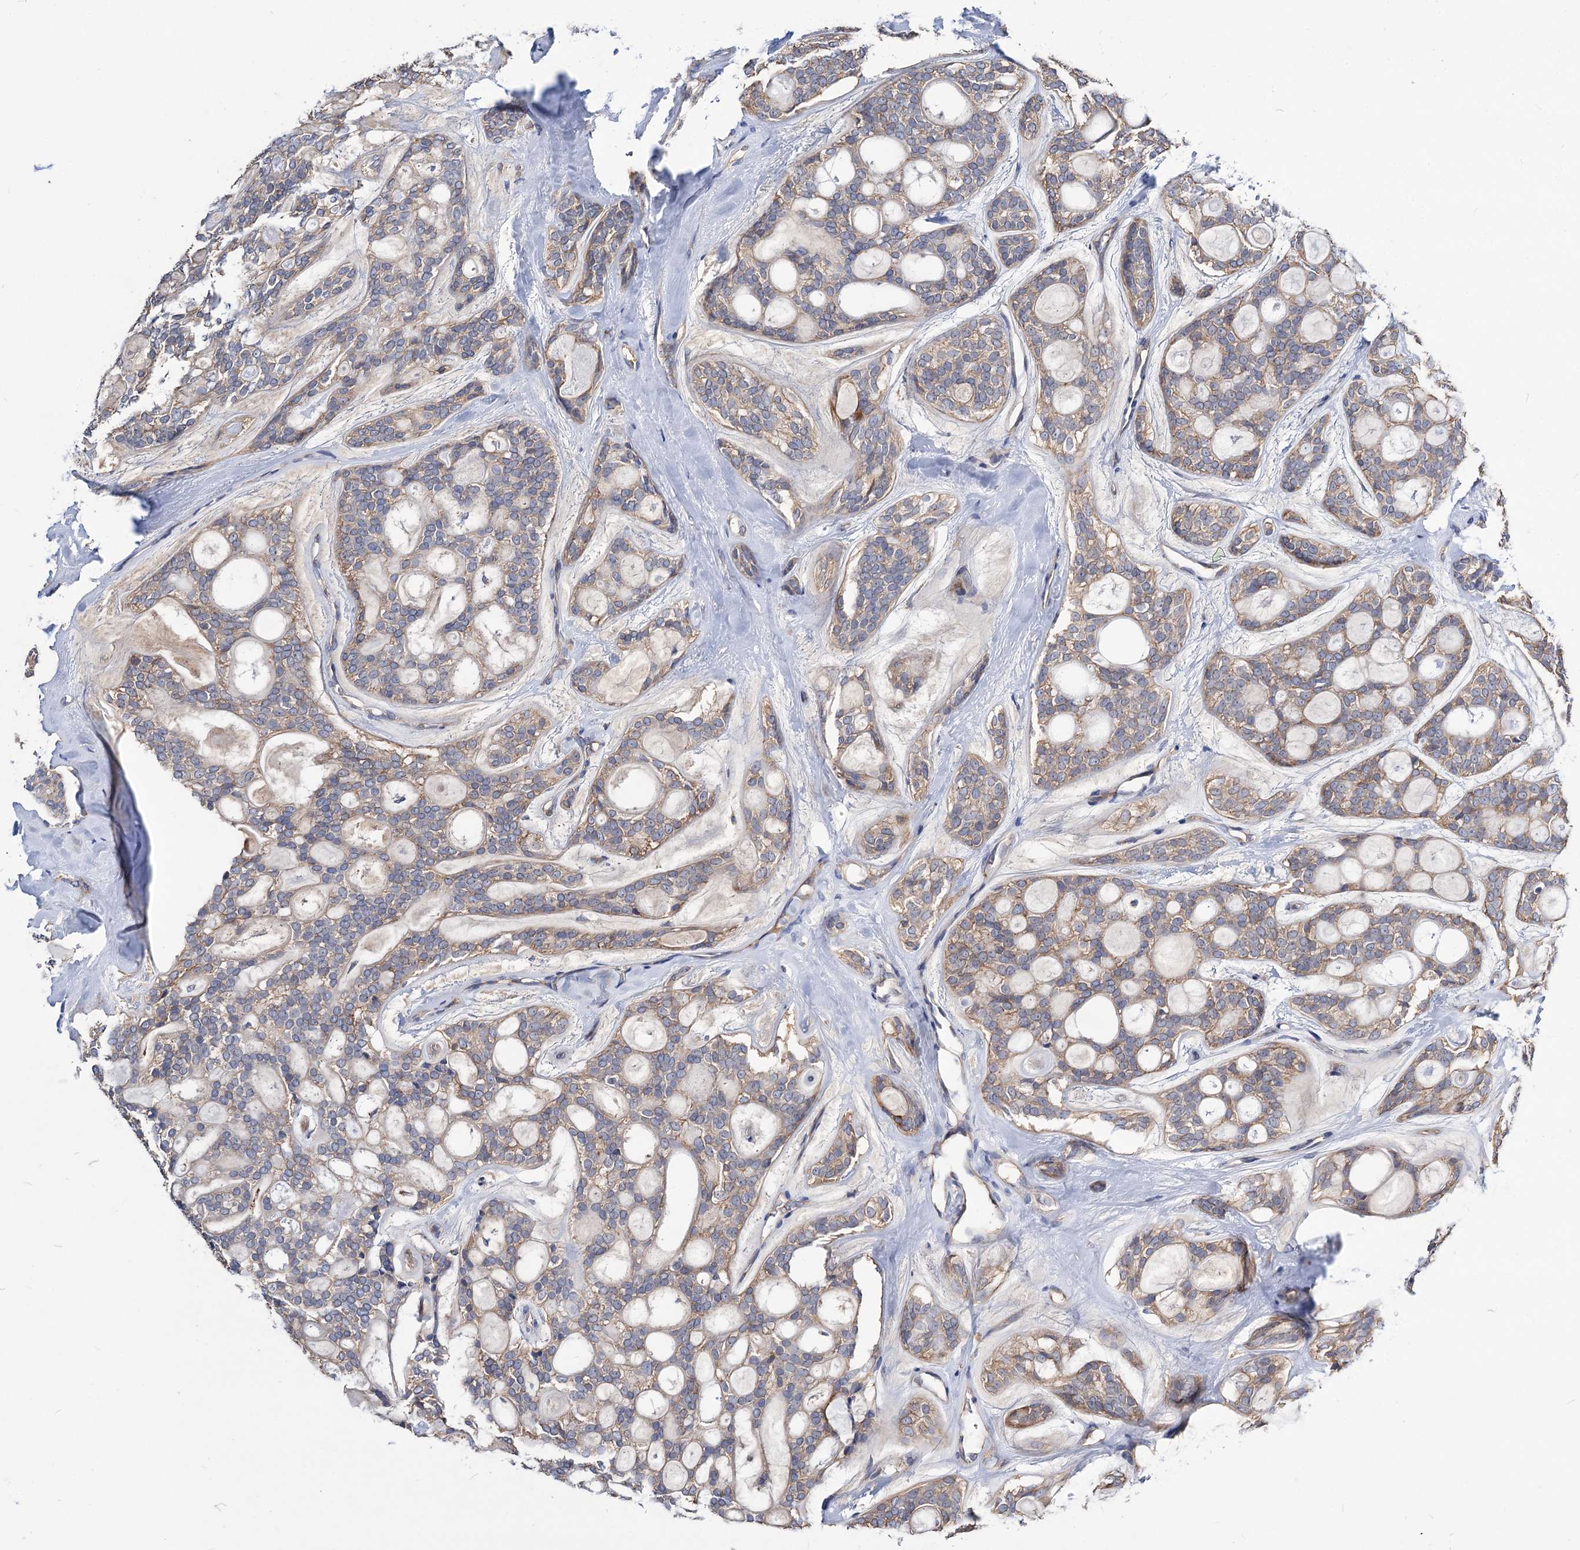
{"staining": {"intensity": "weak", "quantity": "25%-75%", "location": "cytoplasmic/membranous"}, "tissue": "head and neck cancer", "cell_type": "Tumor cells", "image_type": "cancer", "snomed": [{"axis": "morphology", "description": "Adenocarcinoma, NOS"}, {"axis": "topography", "description": "Head-Neck"}], "caption": "Approximately 25%-75% of tumor cells in human head and neck cancer show weak cytoplasmic/membranous protein expression as visualized by brown immunohistochemical staining.", "gene": "NUDCD2", "patient": {"sex": "male", "age": 66}}